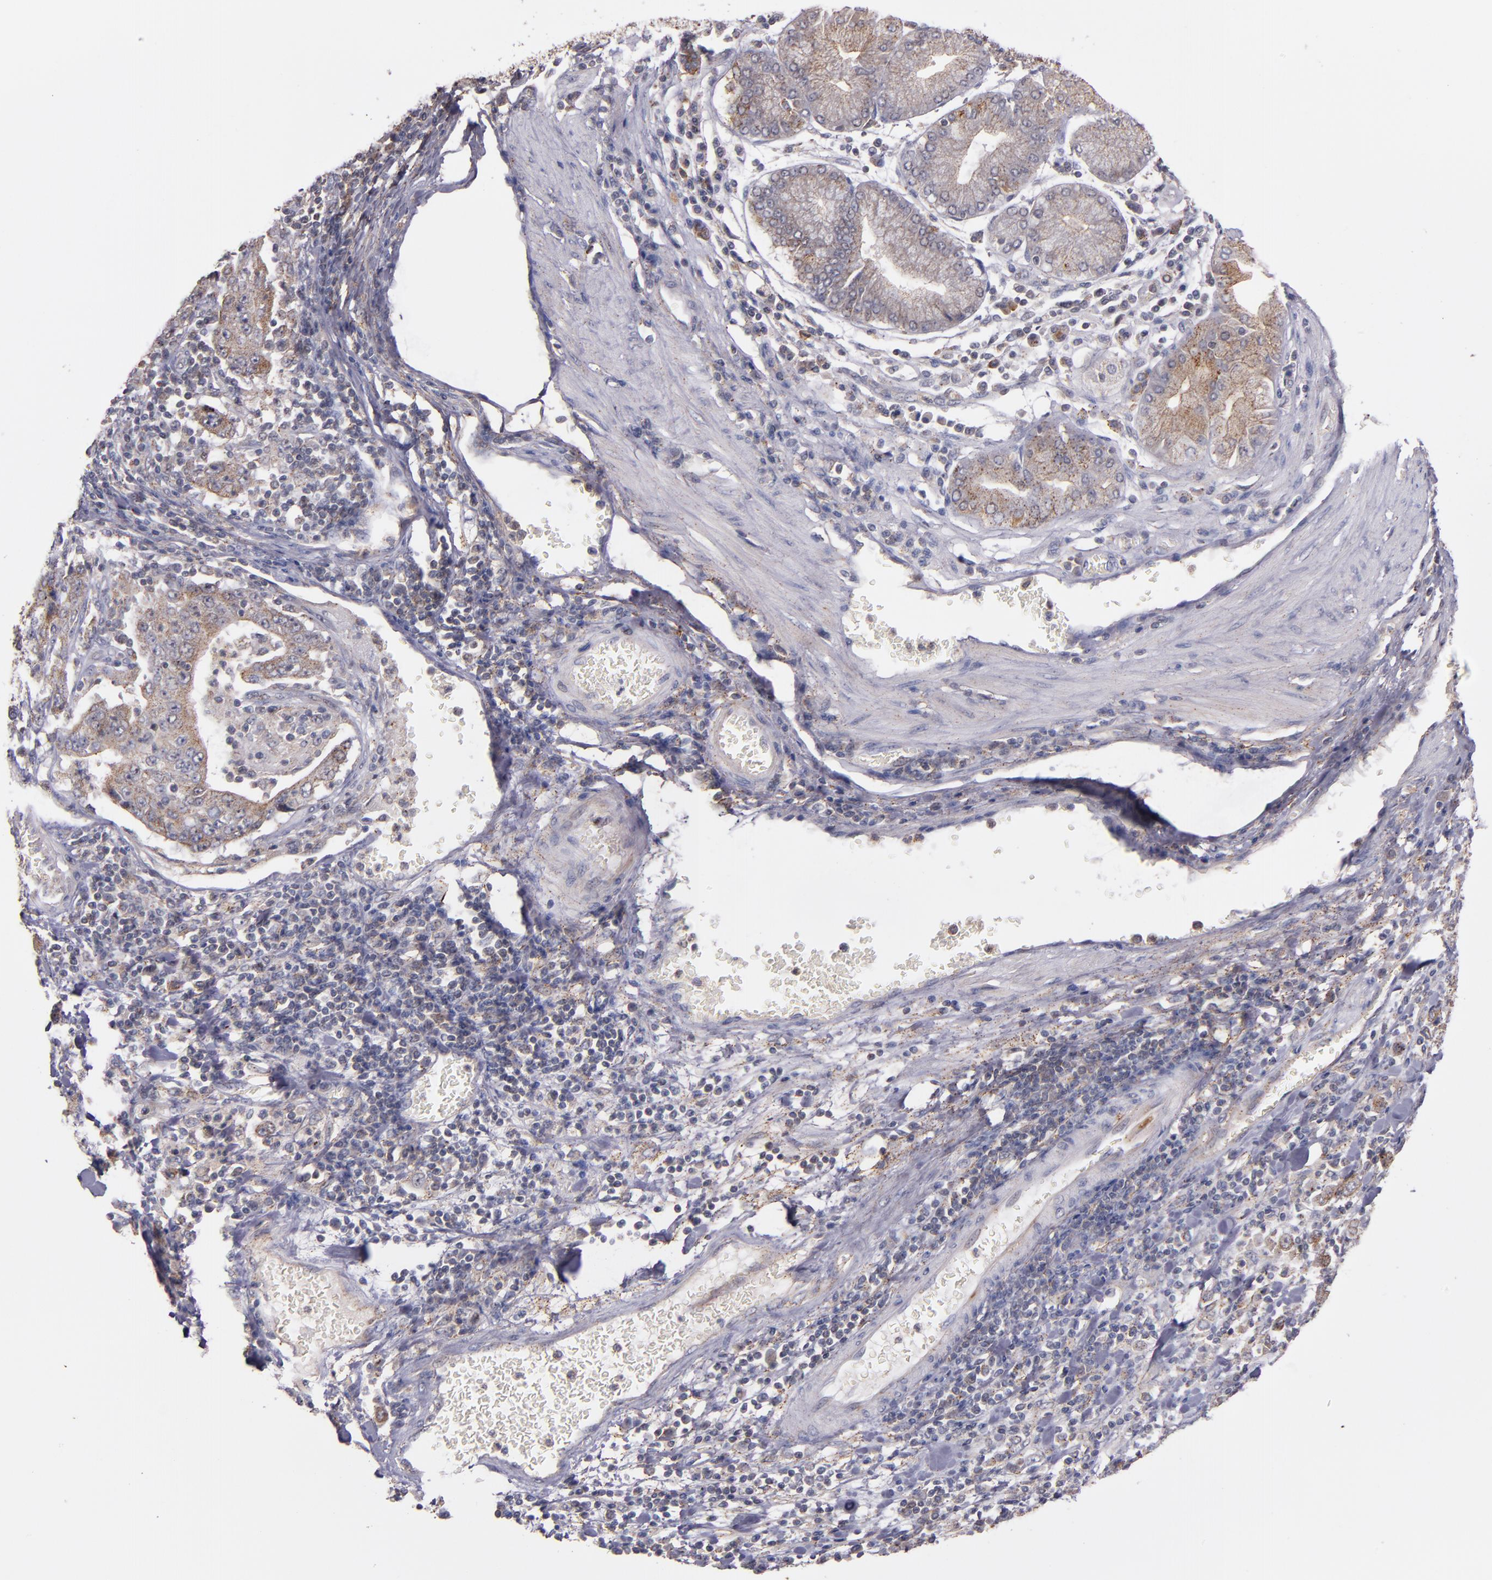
{"staining": {"intensity": "weak", "quantity": "25%-75%", "location": "cytoplasmic/membranous"}, "tissue": "stomach cancer", "cell_type": "Tumor cells", "image_type": "cancer", "snomed": [{"axis": "morphology", "description": "Normal tissue, NOS"}, {"axis": "morphology", "description": "Adenocarcinoma, NOS"}, {"axis": "topography", "description": "Stomach, upper"}, {"axis": "topography", "description": "Stomach"}], "caption": "This is an image of IHC staining of stomach cancer, which shows weak positivity in the cytoplasmic/membranous of tumor cells.", "gene": "SYP", "patient": {"sex": "male", "age": 59}}